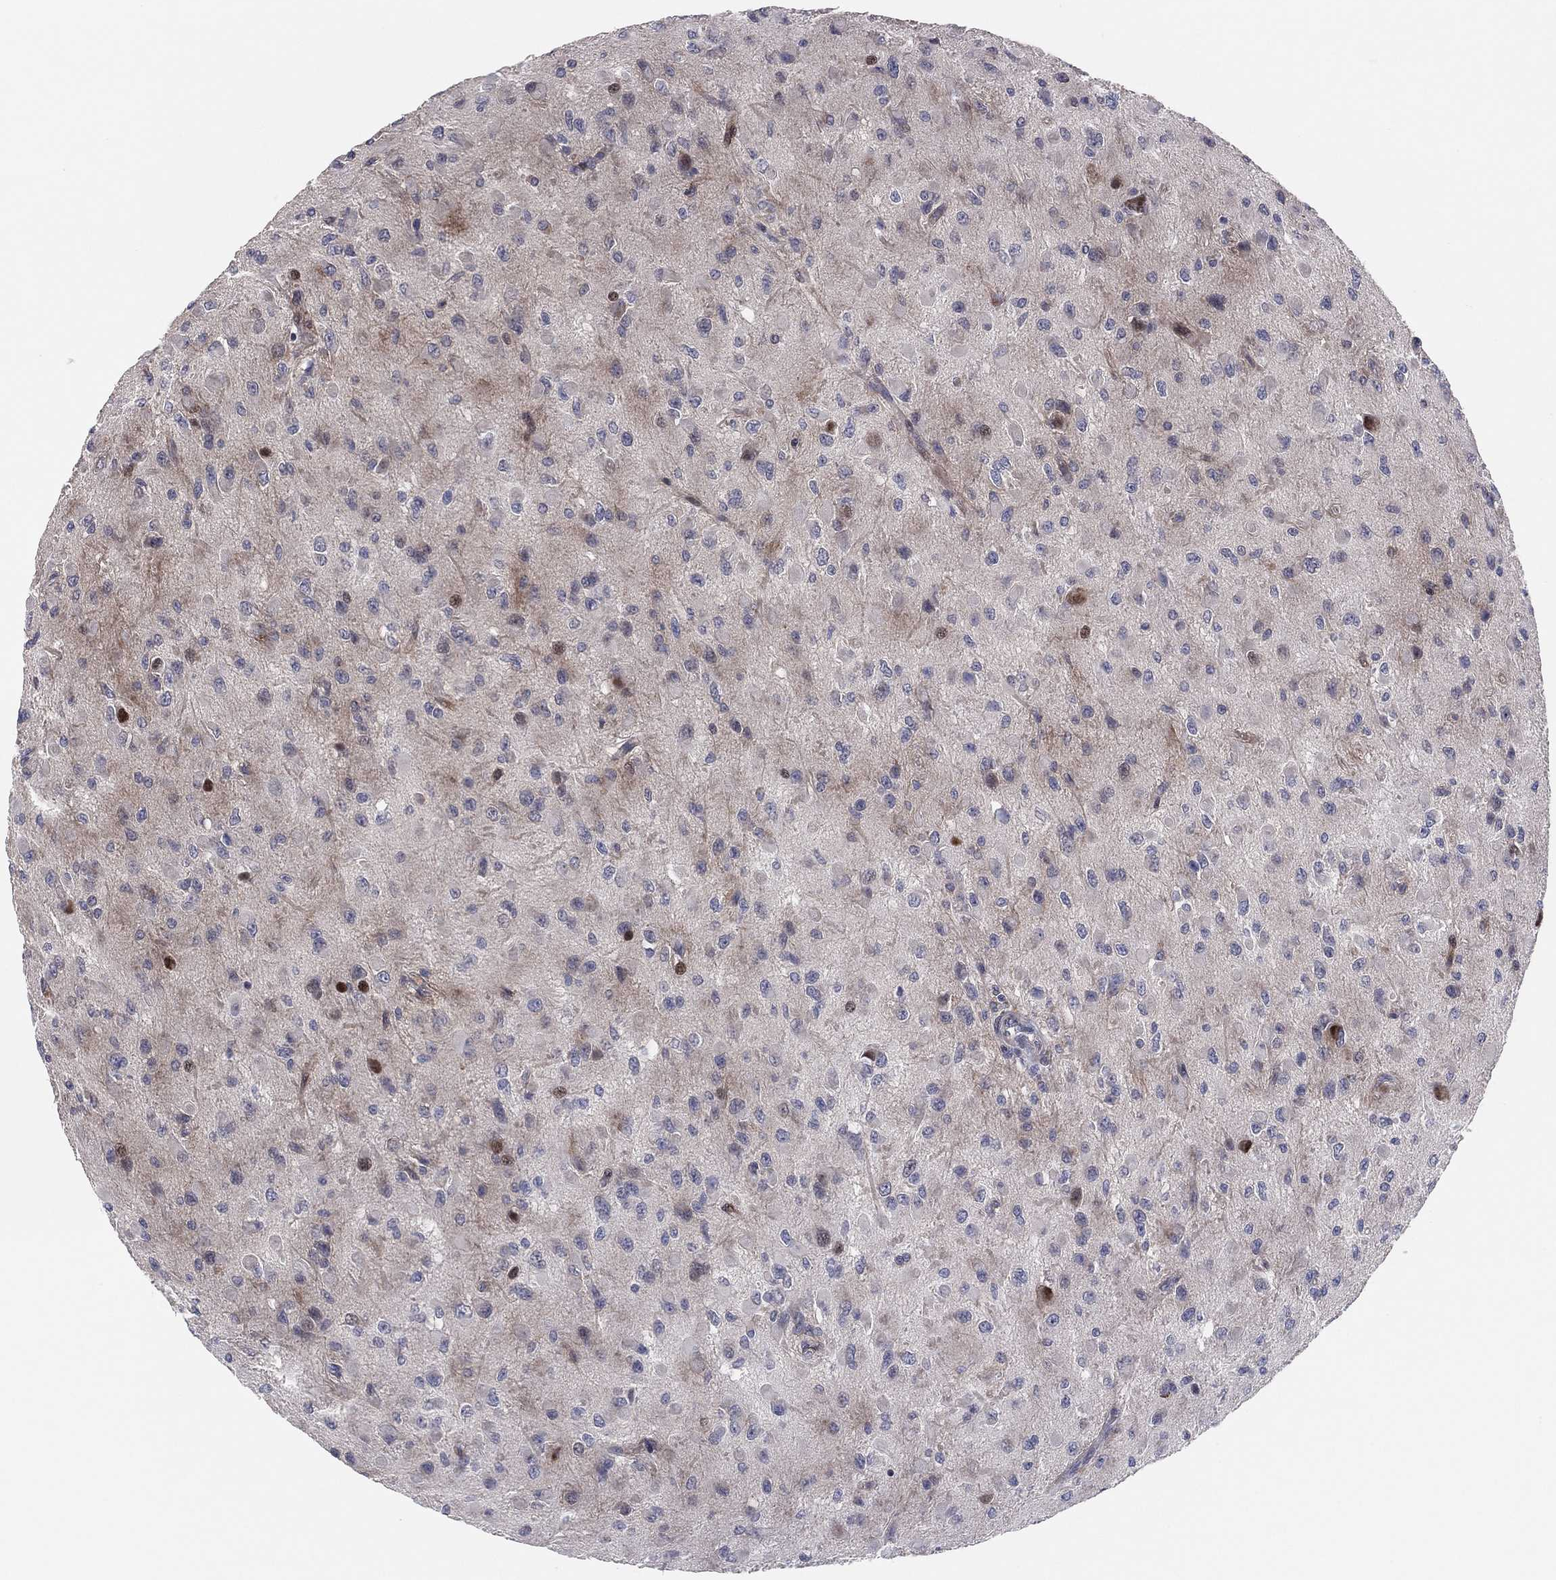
{"staining": {"intensity": "moderate", "quantity": "<25%", "location": "cytoplasmic/membranous"}, "tissue": "glioma", "cell_type": "Tumor cells", "image_type": "cancer", "snomed": [{"axis": "morphology", "description": "Glioma, malignant, High grade"}, {"axis": "topography", "description": "Cerebral cortex"}], "caption": "About <25% of tumor cells in high-grade glioma (malignant) demonstrate moderate cytoplasmic/membranous protein positivity as visualized by brown immunohistochemical staining.", "gene": "UTP14A", "patient": {"sex": "male", "age": 35}}